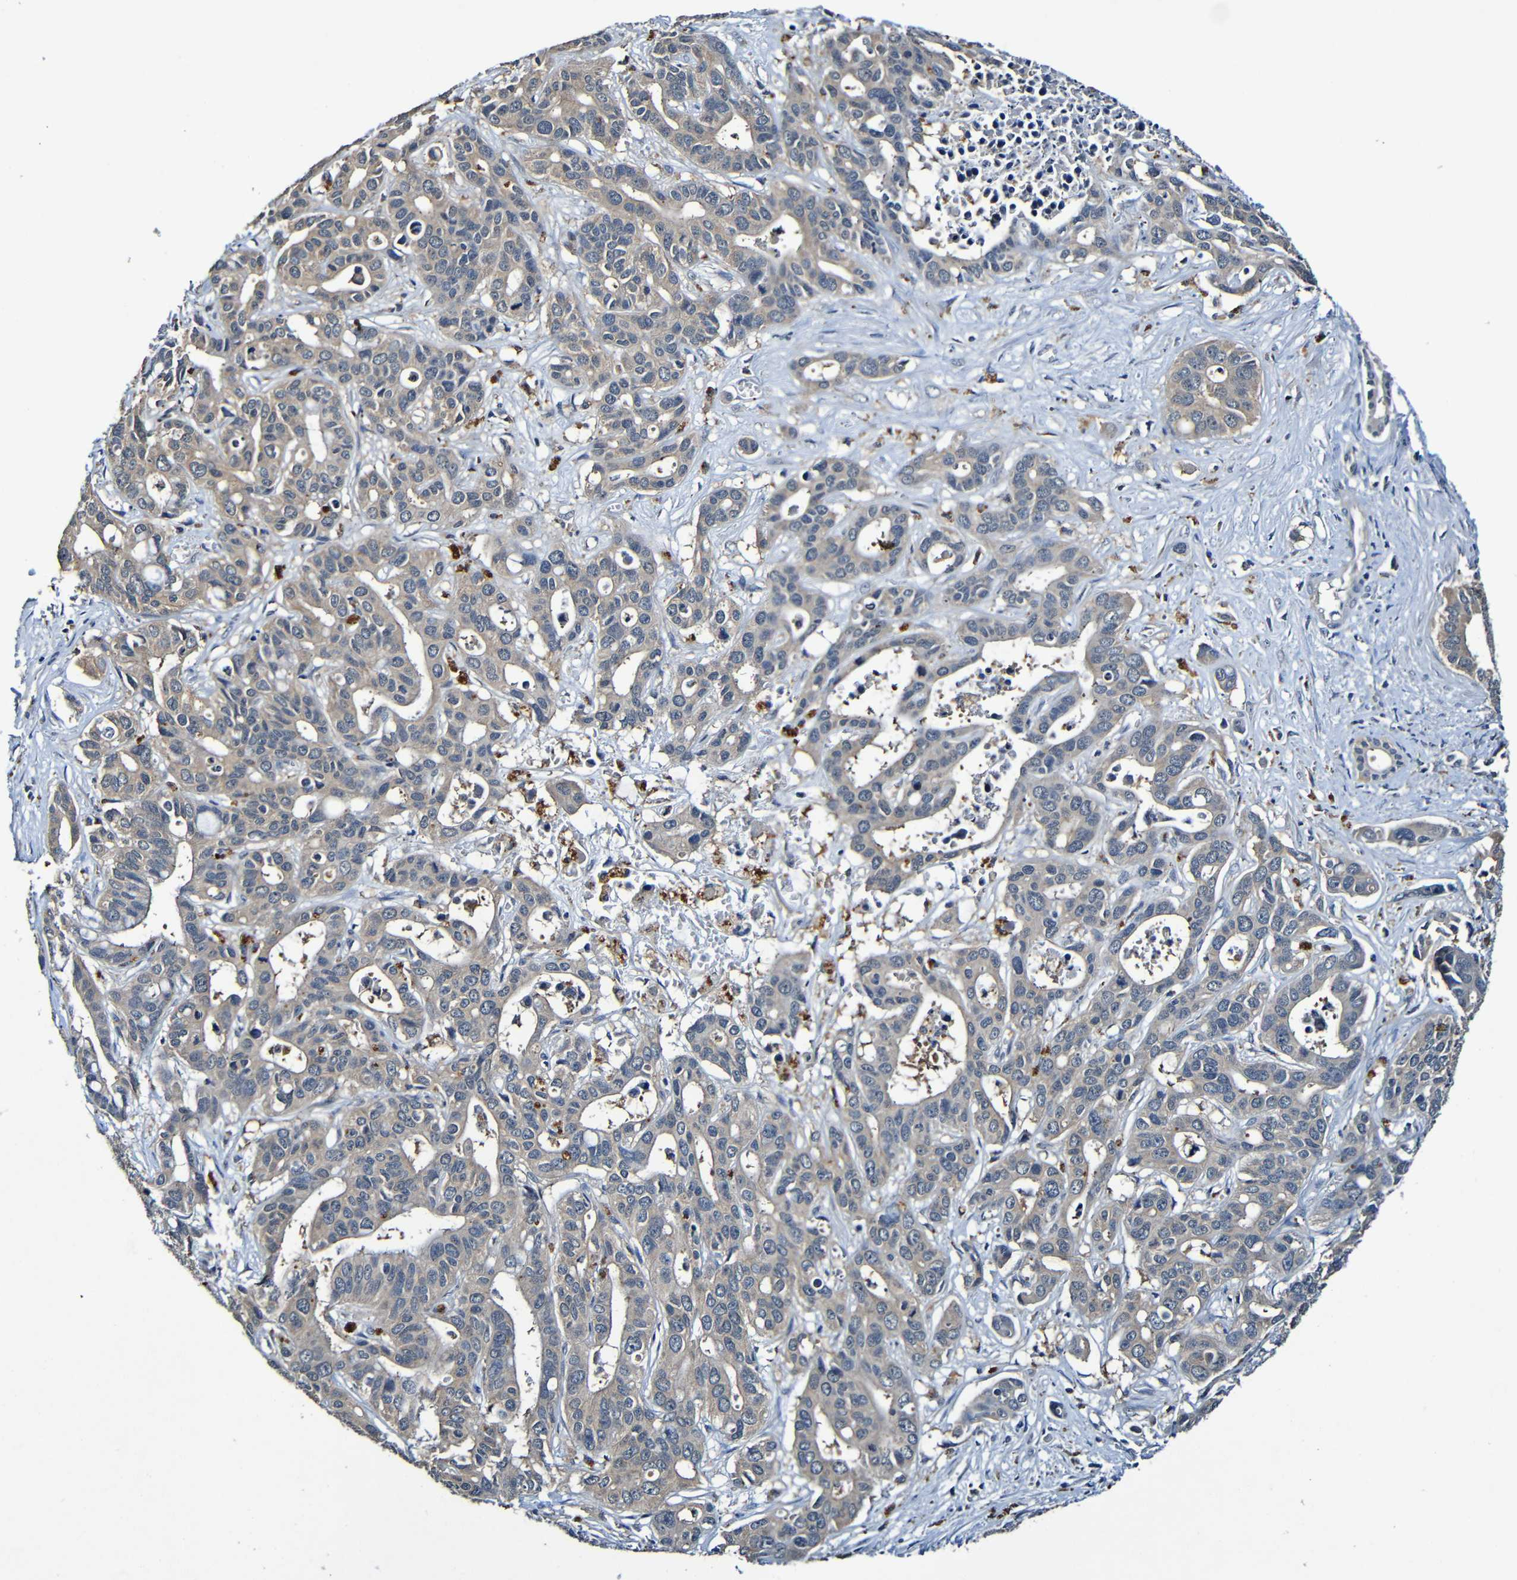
{"staining": {"intensity": "weak", "quantity": ">75%", "location": "cytoplasmic/membranous"}, "tissue": "liver cancer", "cell_type": "Tumor cells", "image_type": "cancer", "snomed": [{"axis": "morphology", "description": "Cholangiocarcinoma"}, {"axis": "topography", "description": "Liver"}], "caption": "Brown immunohistochemical staining in liver cholangiocarcinoma reveals weak cytoplasmic/membranous expression in approximately >75% of tumor cells.", "gene": "LRRC70", "patient": {"sex": "female", "age": 65}}